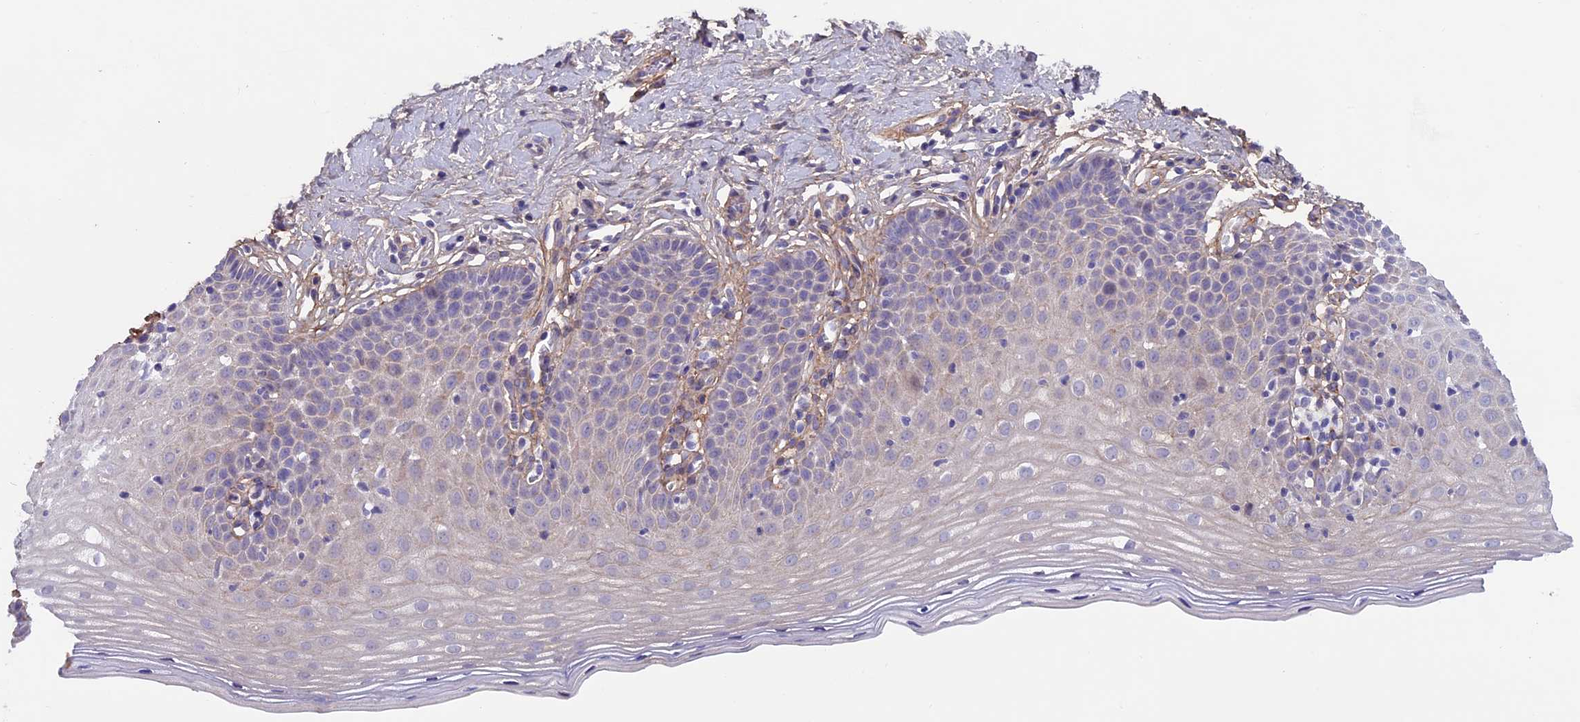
{"staining": {"intensity": "strong", "quantity": ">75%", "location": "cytoplasmic/membranous"}, "tissue": "cervix", "cell_type": "Glandular cells", "image_type": "normal", "snomed": [{"axis": "morphology", "description": "Normal tissue, NOS"}, {"axis": "topography", "description": "Cervix"}], "caption": "This is a photomicrograph of immunohistochemistry staining of benign cervix, which shows strong expression in the cytoplasmic/membranous of glandular cells.", "gene": "COL4A3", "patient": {"sex": "female", "age": 36}}